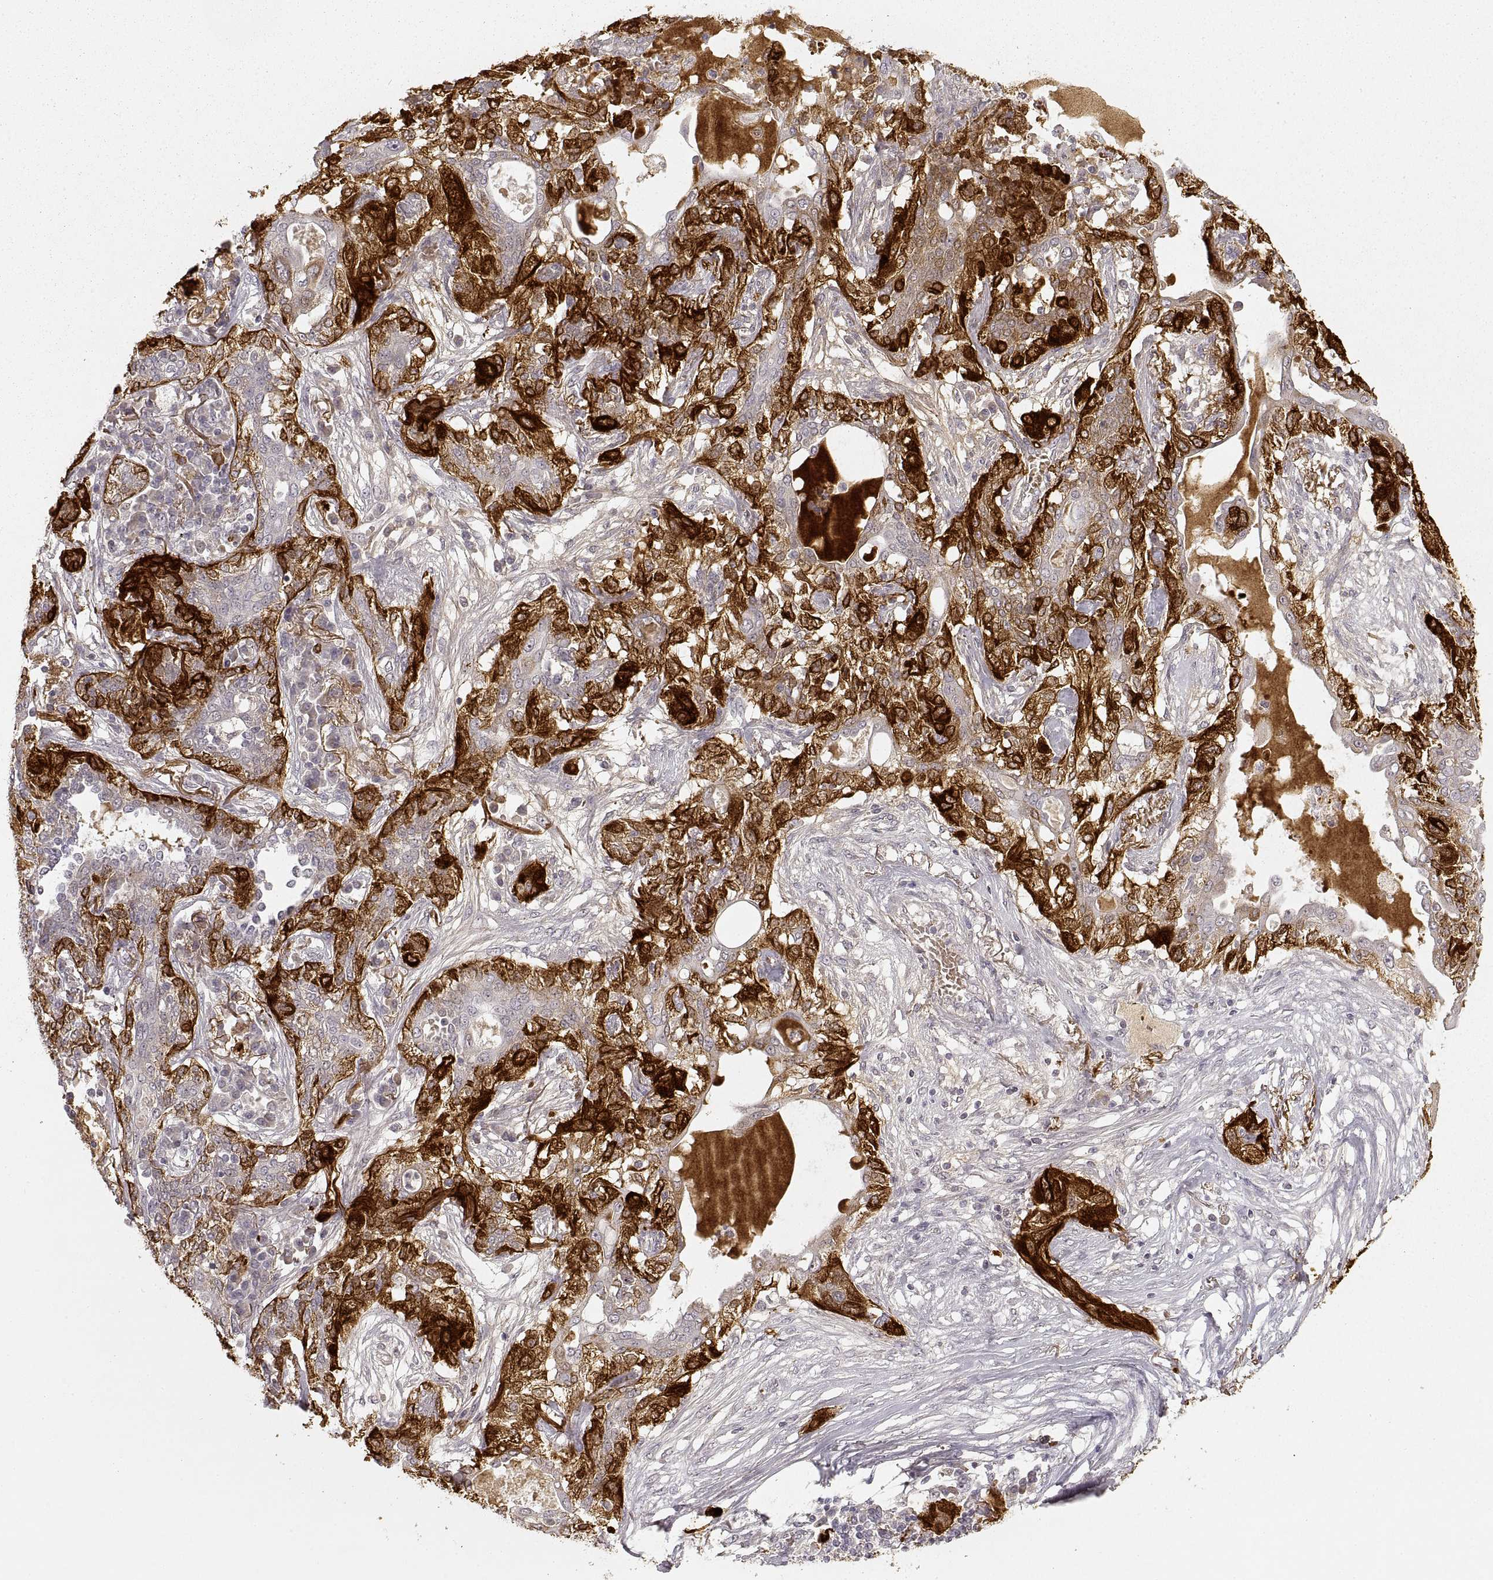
{"staining": {"intensity": "strong", "quantity": "25%-75%", "location": "cytoplasmic/membranous"}, "tissue": "lung cancer", "cell_type": "Tumor cells", "image_type": "cancer", "snomed": [{"axis": "morphology", "description": "Squamous cell carcinoma, NOS"}, {"axis": "topography", "description": "Lung"}], "caption": "Lung cancer was stained to show a protein in brown. There is high levels of strong cytoplasmic/membranous positivity in approximately 25%-75% of tumor cells.", "gene": "LAMC2", "patient": {"sex": "female", "age": 70}}